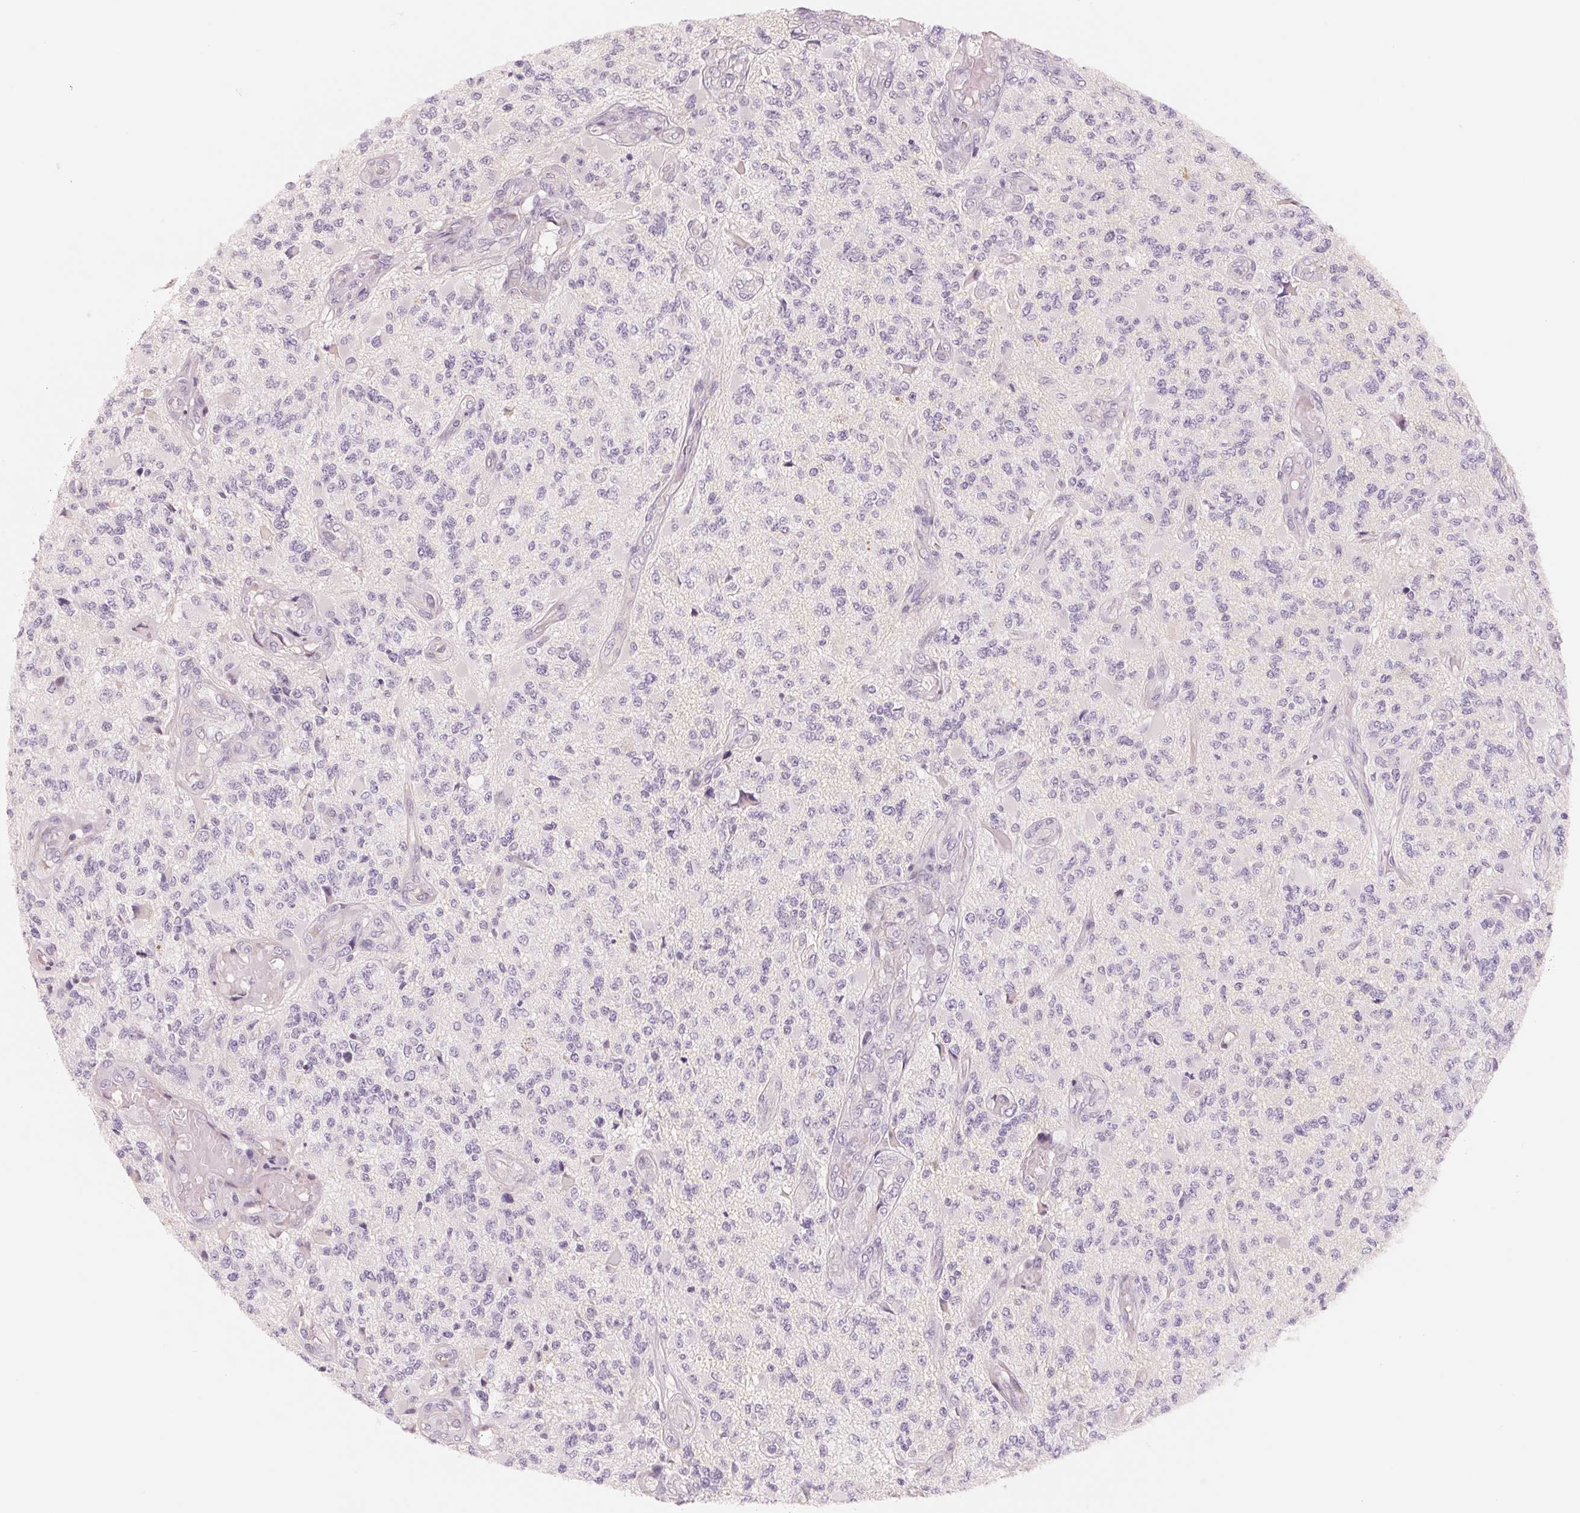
{"staining": {"intensity": "negative", "quantity": "none", "location": "none"}, "tissue": "glioma", "cell_type": "Tumor cells", "image_type": "cancer", "snomed": [{"axis": "morphology", "description": "Glioma, malignant, High grade"}, {"axis": "topography", "description": "Brain"}], "caption": "Malignant glioma (high-grade) stained for a protein using IHC shows no staining tumor cells.", "gene": "CFHR2", "patient": {"sex": "female", "age": 63}}